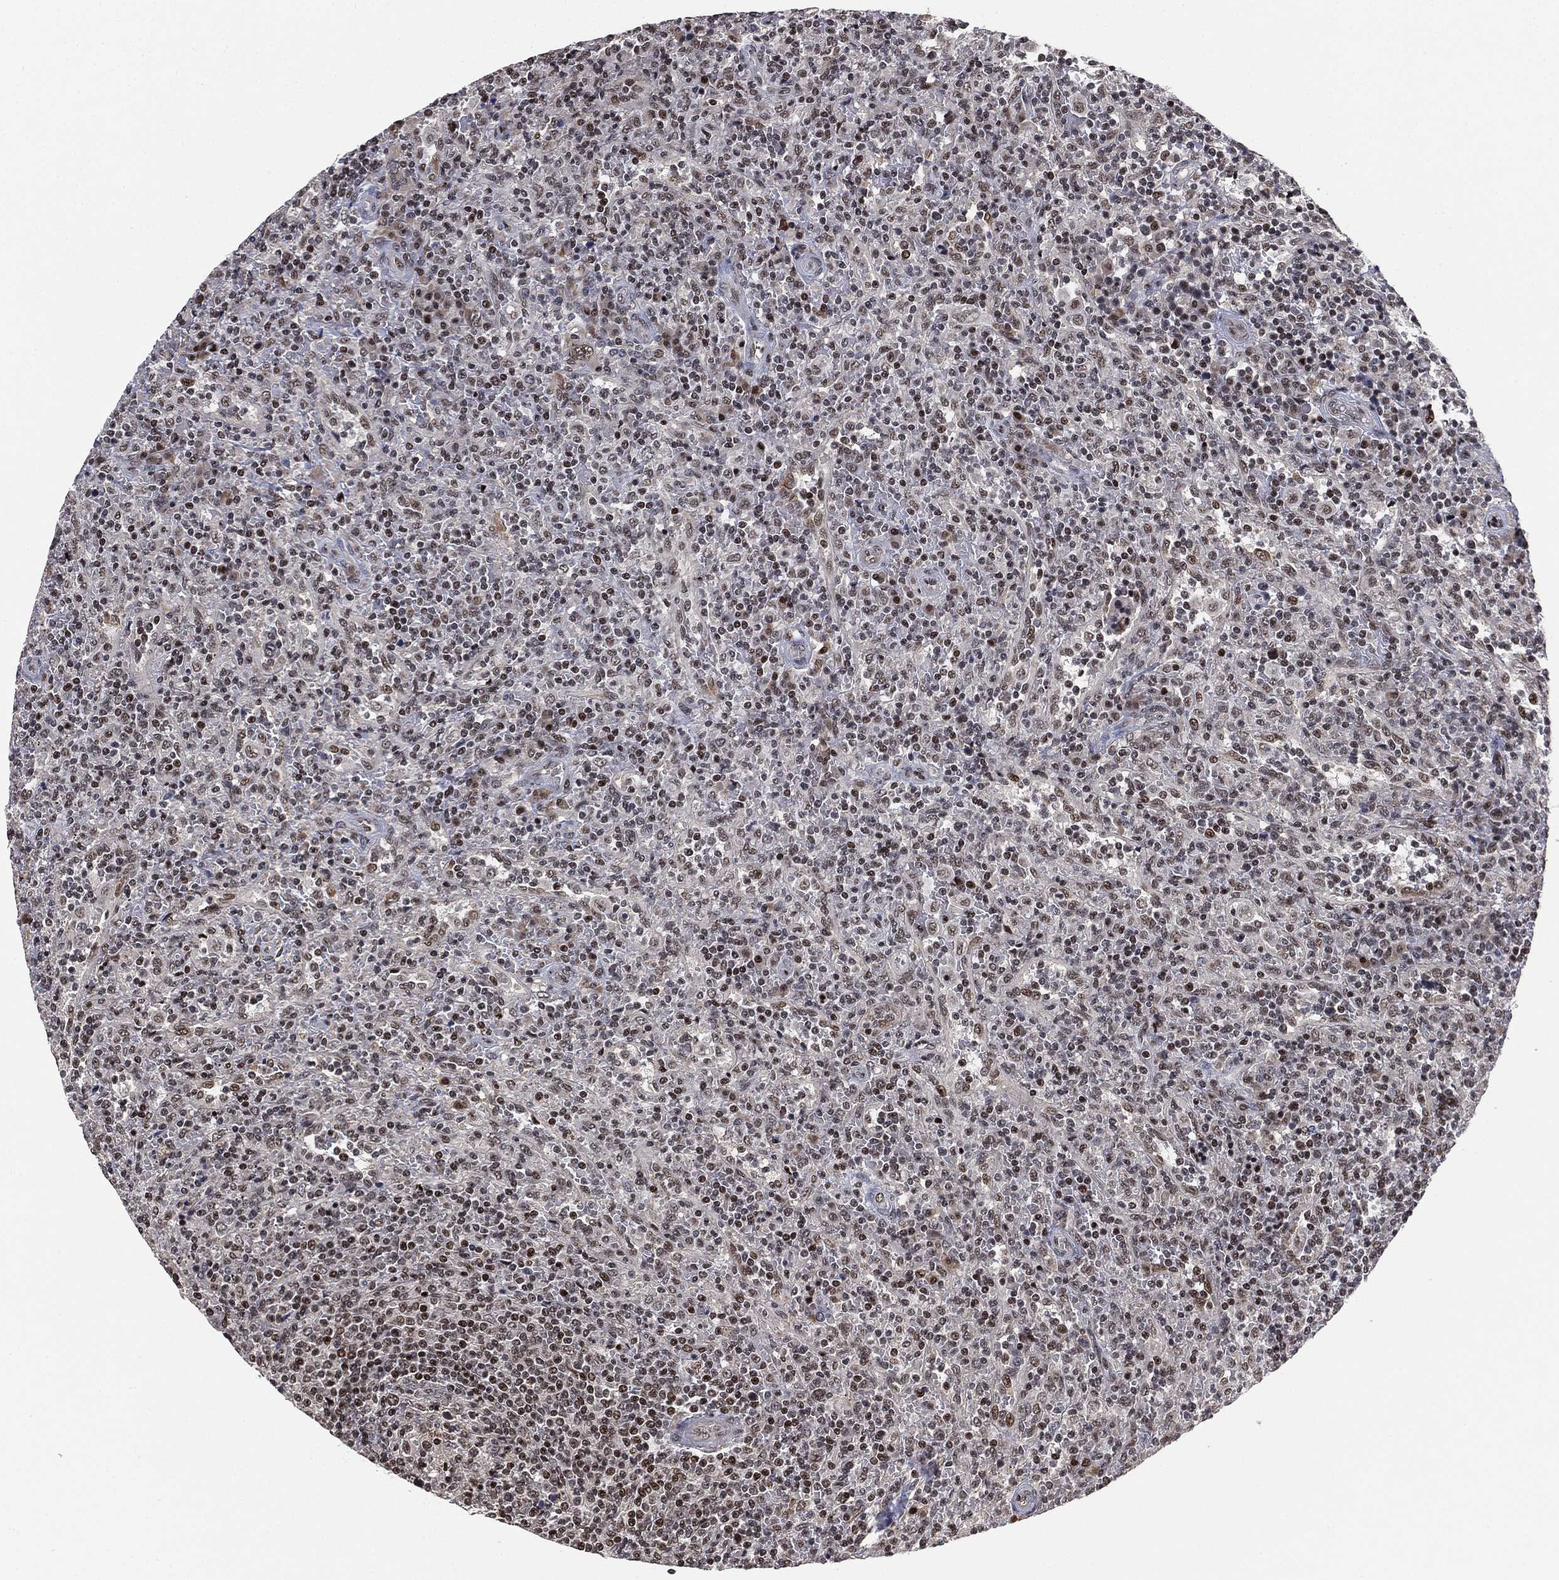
{"staining": {"intensity": "moderate", "quantity": "25%-75%", "location": "nuclear"}, "tissue": "lymphoma", "cell_type": "Tumor cells", "image_type": "cancer", "snomed": [{"axis": "morphology", "description": "Malignant lymphoma, non-Hodgkin's type, Low grade"}, {"axis": "topography", "description": "Spleen"}], "caption": "This is a histology image of IHC staining of low-grade malignant lymphoma, non-Hodgkin's type, which shows moderate positivity in the nuclear of tumor cells.", "gene": "ZSCAN30", "patient": {"sex": "male", "age": 62}}